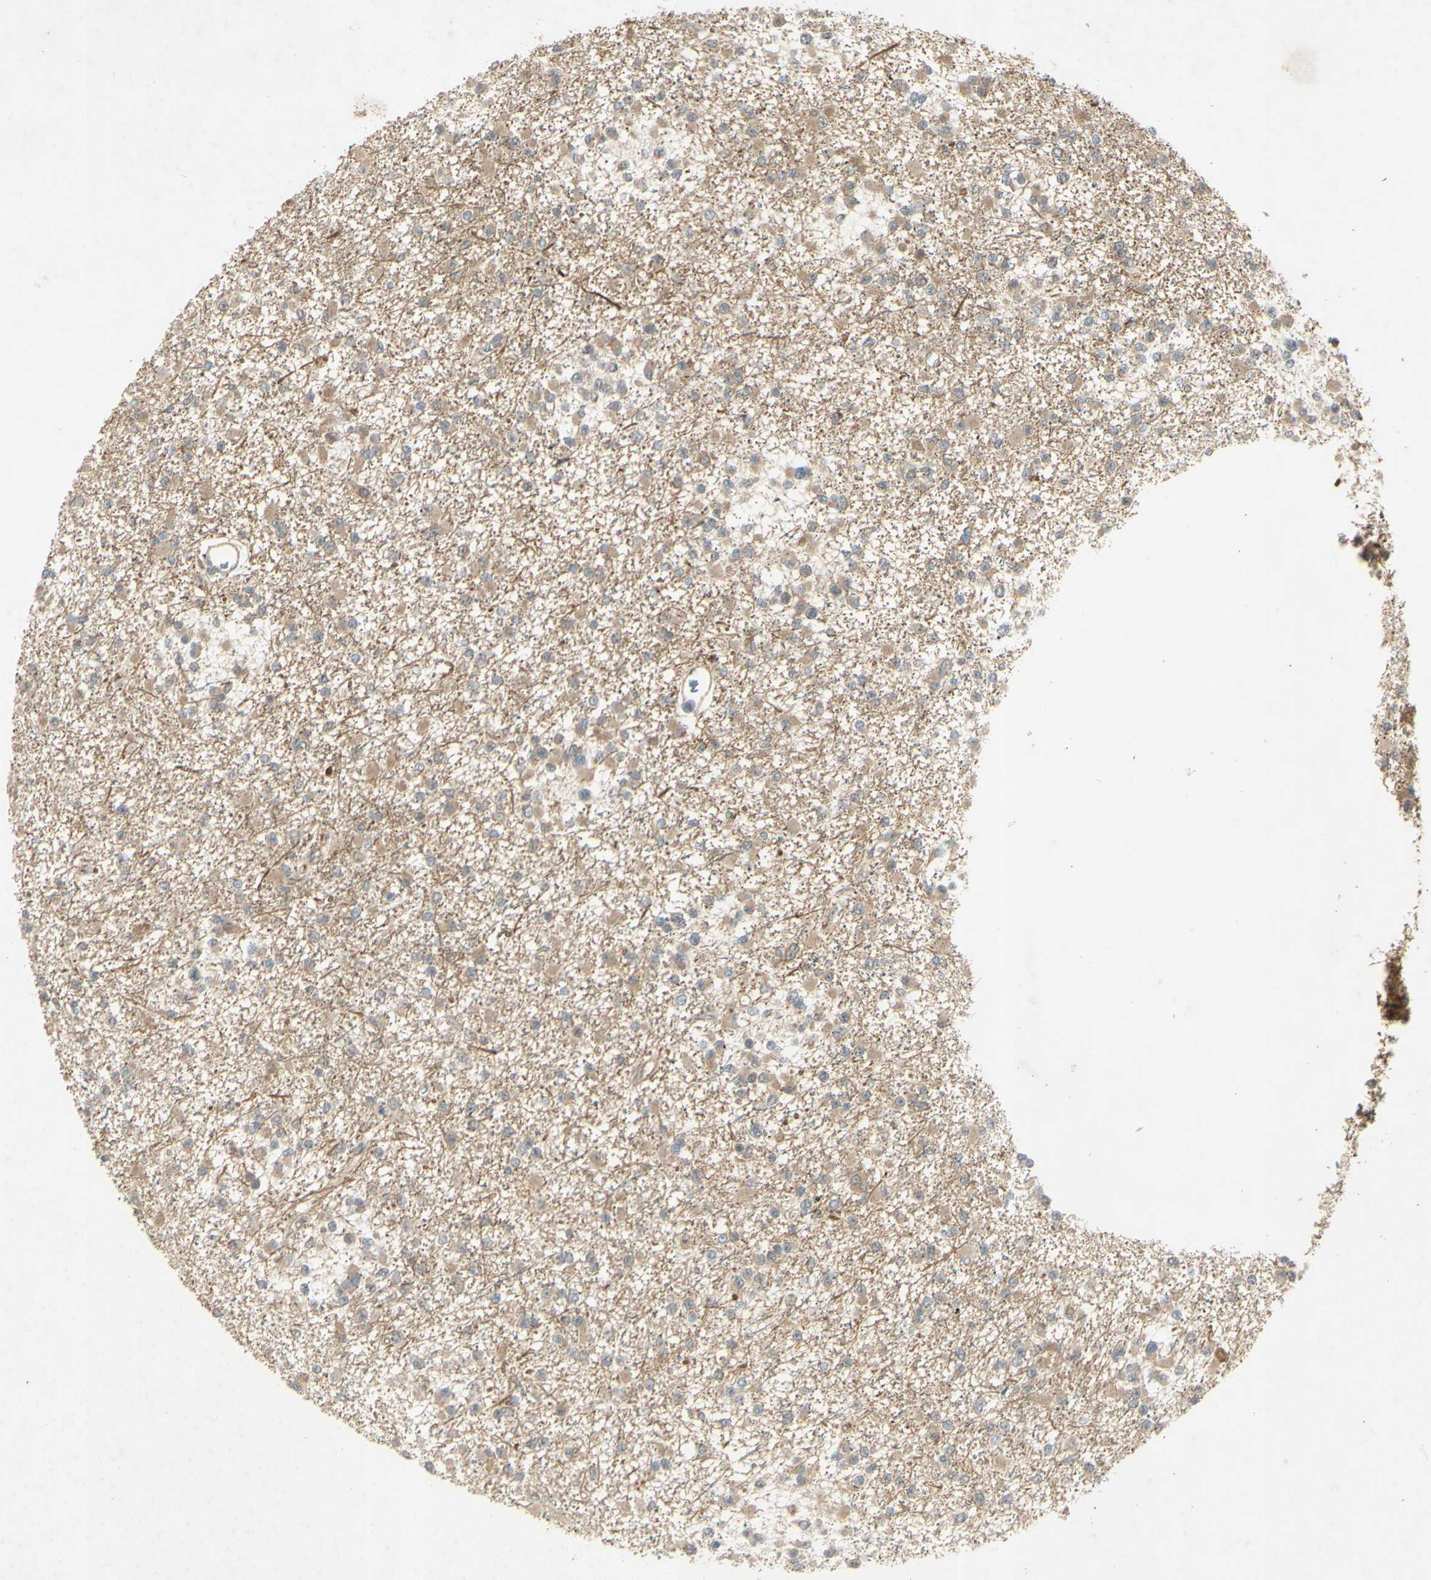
{"staining": {"intensity": "negative", "quantity": "none", "location": "none"}, "tissue": "glioma", "cell_type": "Tumor cells", "image_type": "cancer", "snomed": [{"axis": "morphology", "description": "Glioma, malignant, Low grade"}, {"axis": "topography", "description": "Brain"}], "caption": "Tumor cells show no significant protein expression in glioma. (DAB (3,3'-diaminobenzidine) immunohistochemistry with hematoxylin counter stain).", "gene": "RAD18", "patient": {"sex": "female", "age": 22}}